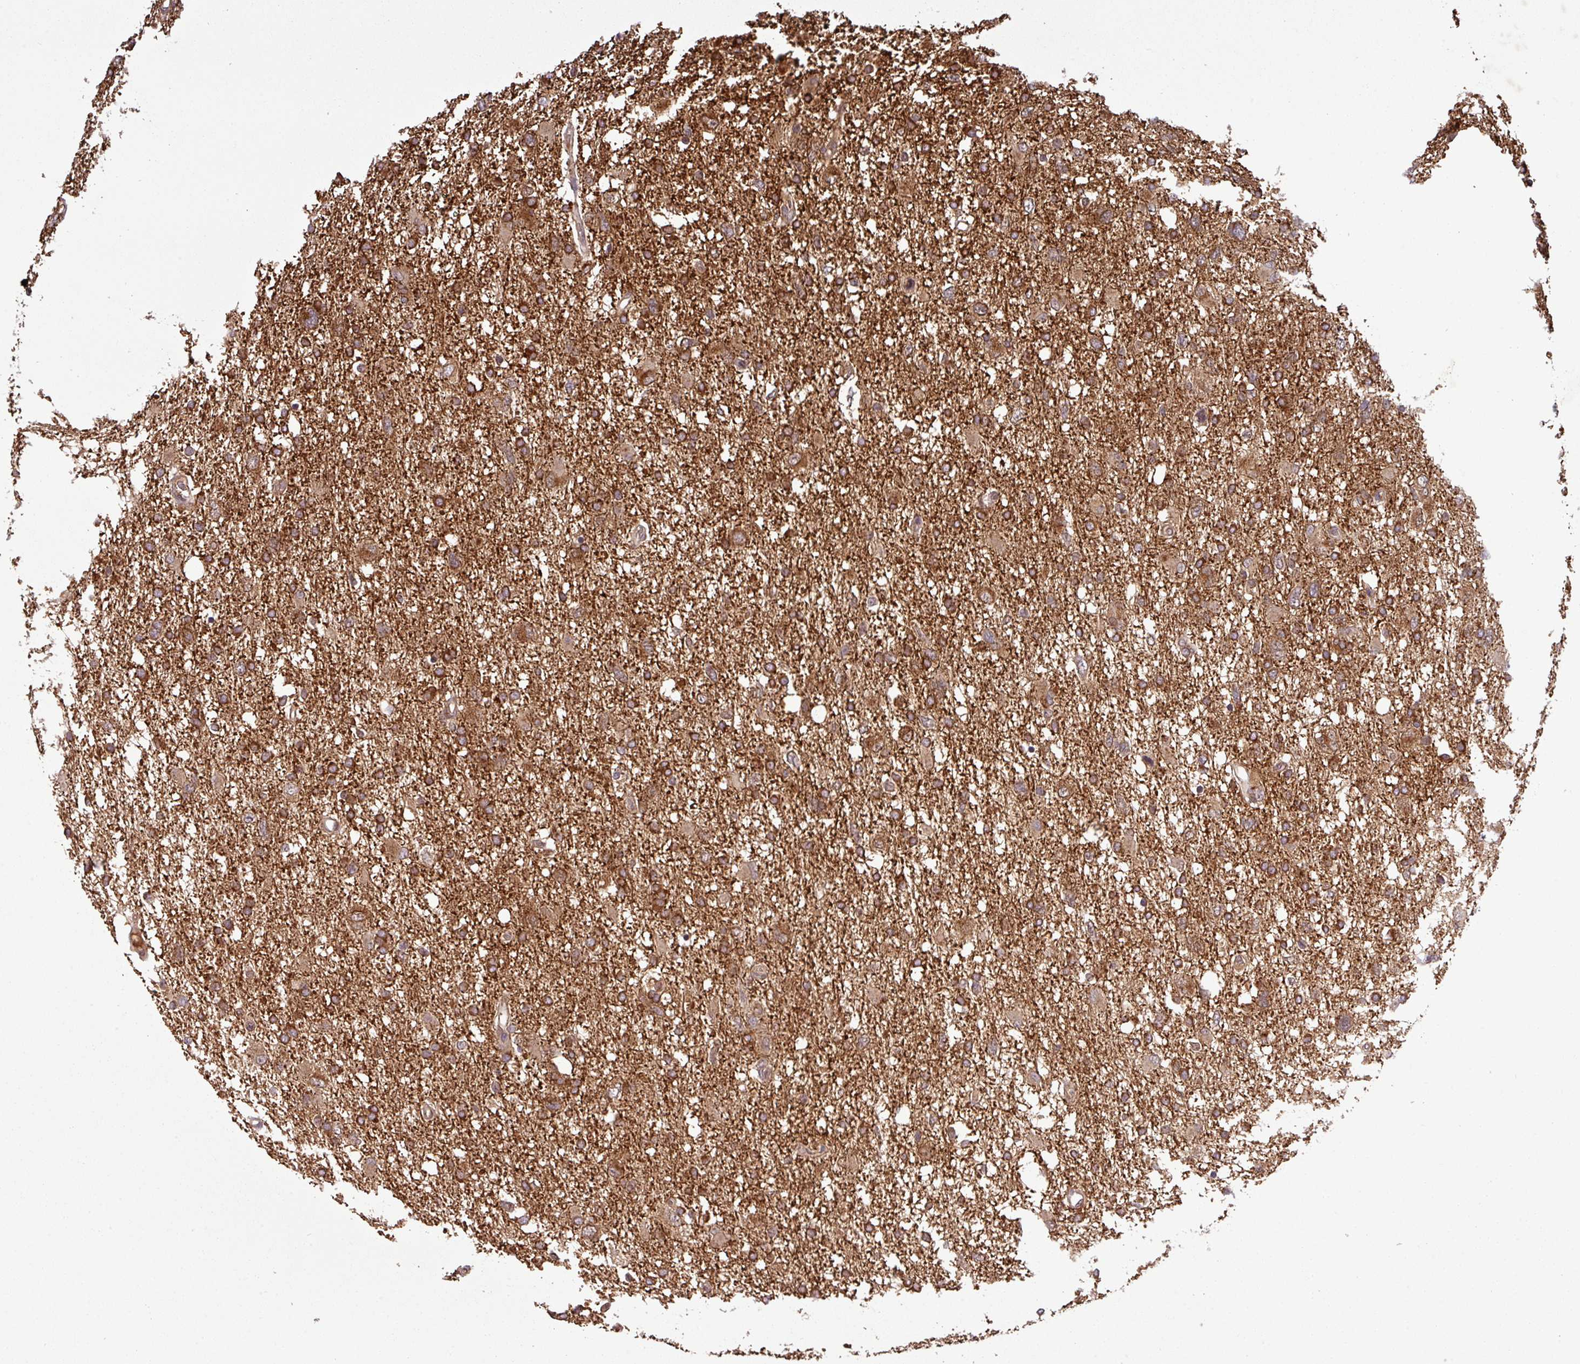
{"staining": {"intensity": "strong", "quantity": ">75%", "location": "cytoplasmic/membranous"}, "tissue": "glioma", "cell_type": "Tumor cells", "image_type": "cancer", "snomed": [{"axis": "morphology", "description": "Glioma, malignant, High grade"}, {"axis": "topography", "description": "Brain"}], "caption": "IHC (DAB (3,3'-diaminobenzidine)) staining of human malignant high-grade glioma demonstrates strong cytoplasmic/membranous protein staining in about >75% of tumor cells.", "gene": "PUS1", "patient": {"sex": "male", "age": 61}}